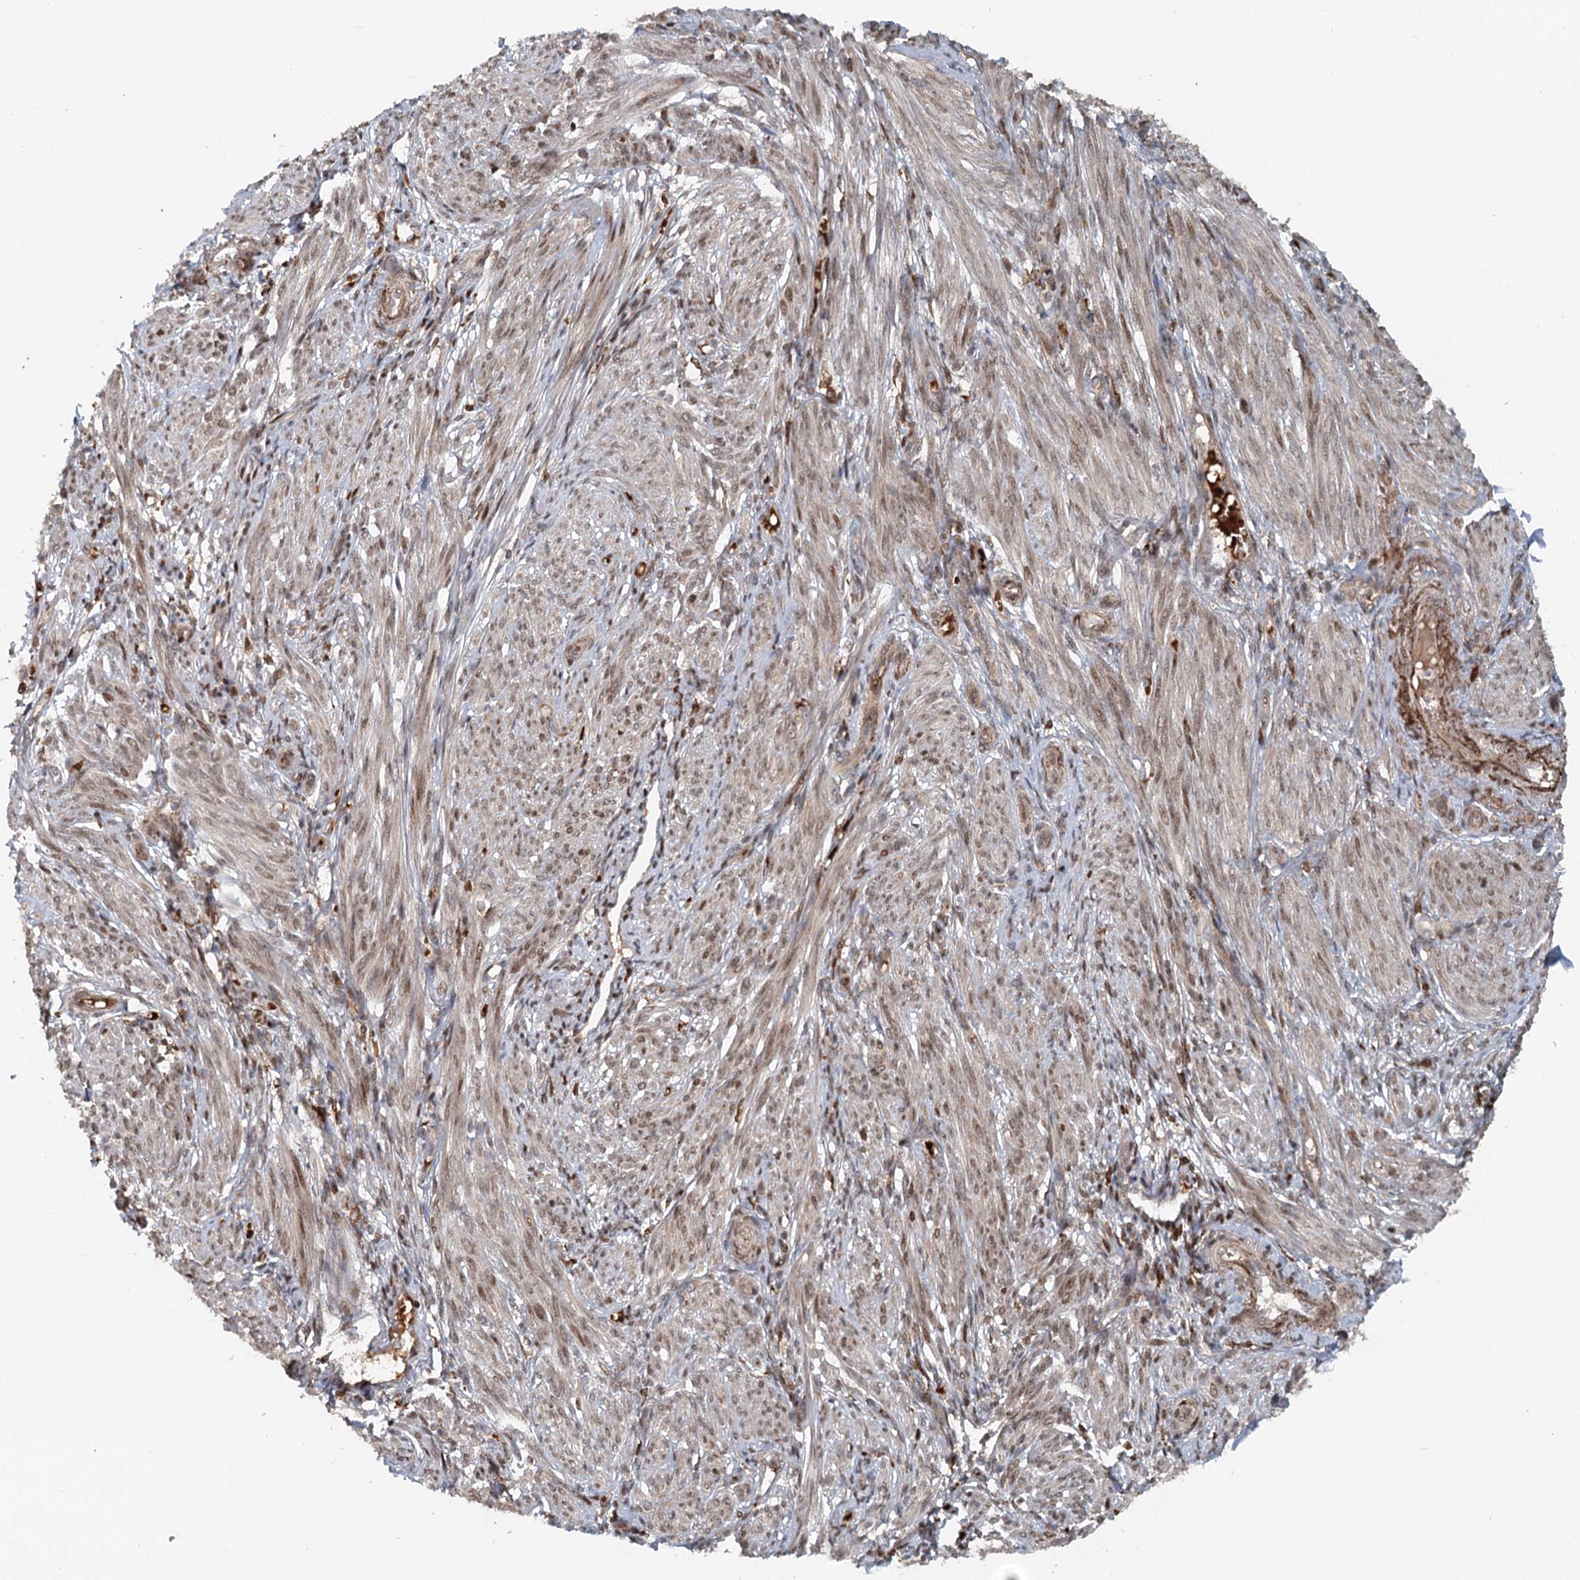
{"staining": {"intensity": "moderate", "quantity": "25%-75%", "location": "cytoplasmic/membranous"}, "tissue": "smooth muscle", "cell_type": "Smooth muscle cells", "image_type": "normal", "snomed": [{"axis": "morphology", "description": "Normal tissue, NOS"}, {"axis": "topography", "description": "Smooth muscle"}], "caption": "An immunohistochemistry (IHC) image of benign tissue is shown. Protein staining in brown shows moderate cytoplasmic/membranous positivity in smooth muscle within smooth muscle cells. The staining was performed using DAB (3,3'-diaminobenzidine), with brown indicating positive protein expression. Nuclei are stained blue with hematoxylin.", "gene": "RNF111", "patient": {"sex": "female", "age": 39}}